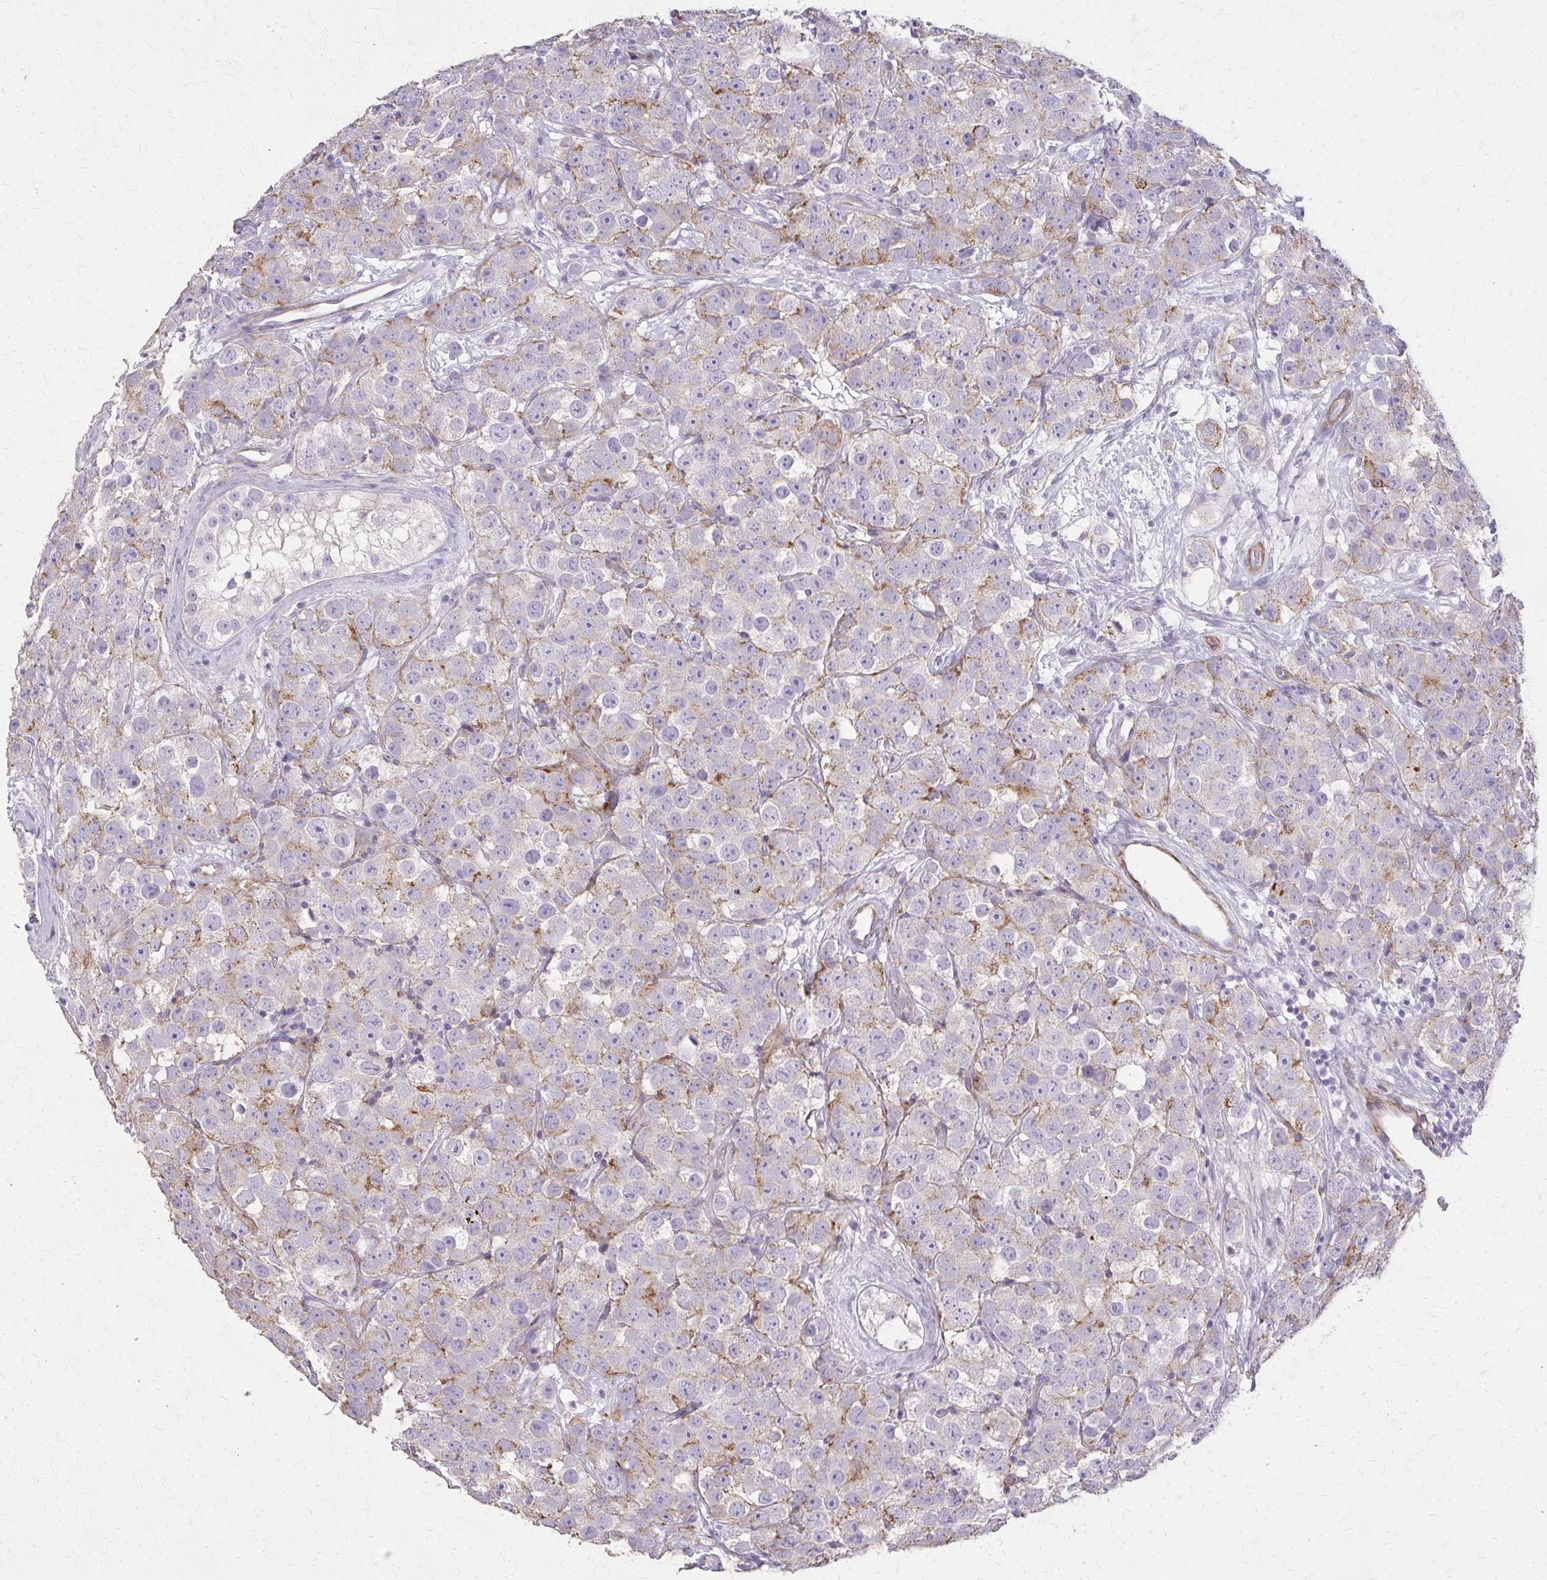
{"staining": {"intensity": "moderate", "quantity": "<25%", "location": "cytoplasmic/membranous"}, "tissue": "testis cancer", "cell_type": "Tumor cells", "image_type": "cancer", "snomed": [{"axis": "morphology", "description": "Seminoma, NOS"}, {"axis": "topography", "description": "Testis"}], "caption": "IHC of human testis cancer shows low levels of moderate cytoplasmic/membranous expression in approximately <25% of tumor cells. The staining was performed using DAB (3,3'-diaminobenzidine) to visualize the protein expression in brown, while the nuclei were stained in blue with hematoxylin (Magnification: 20x).", "gene": "TENM4", "patient": {"sex": "male", "age": 28}}